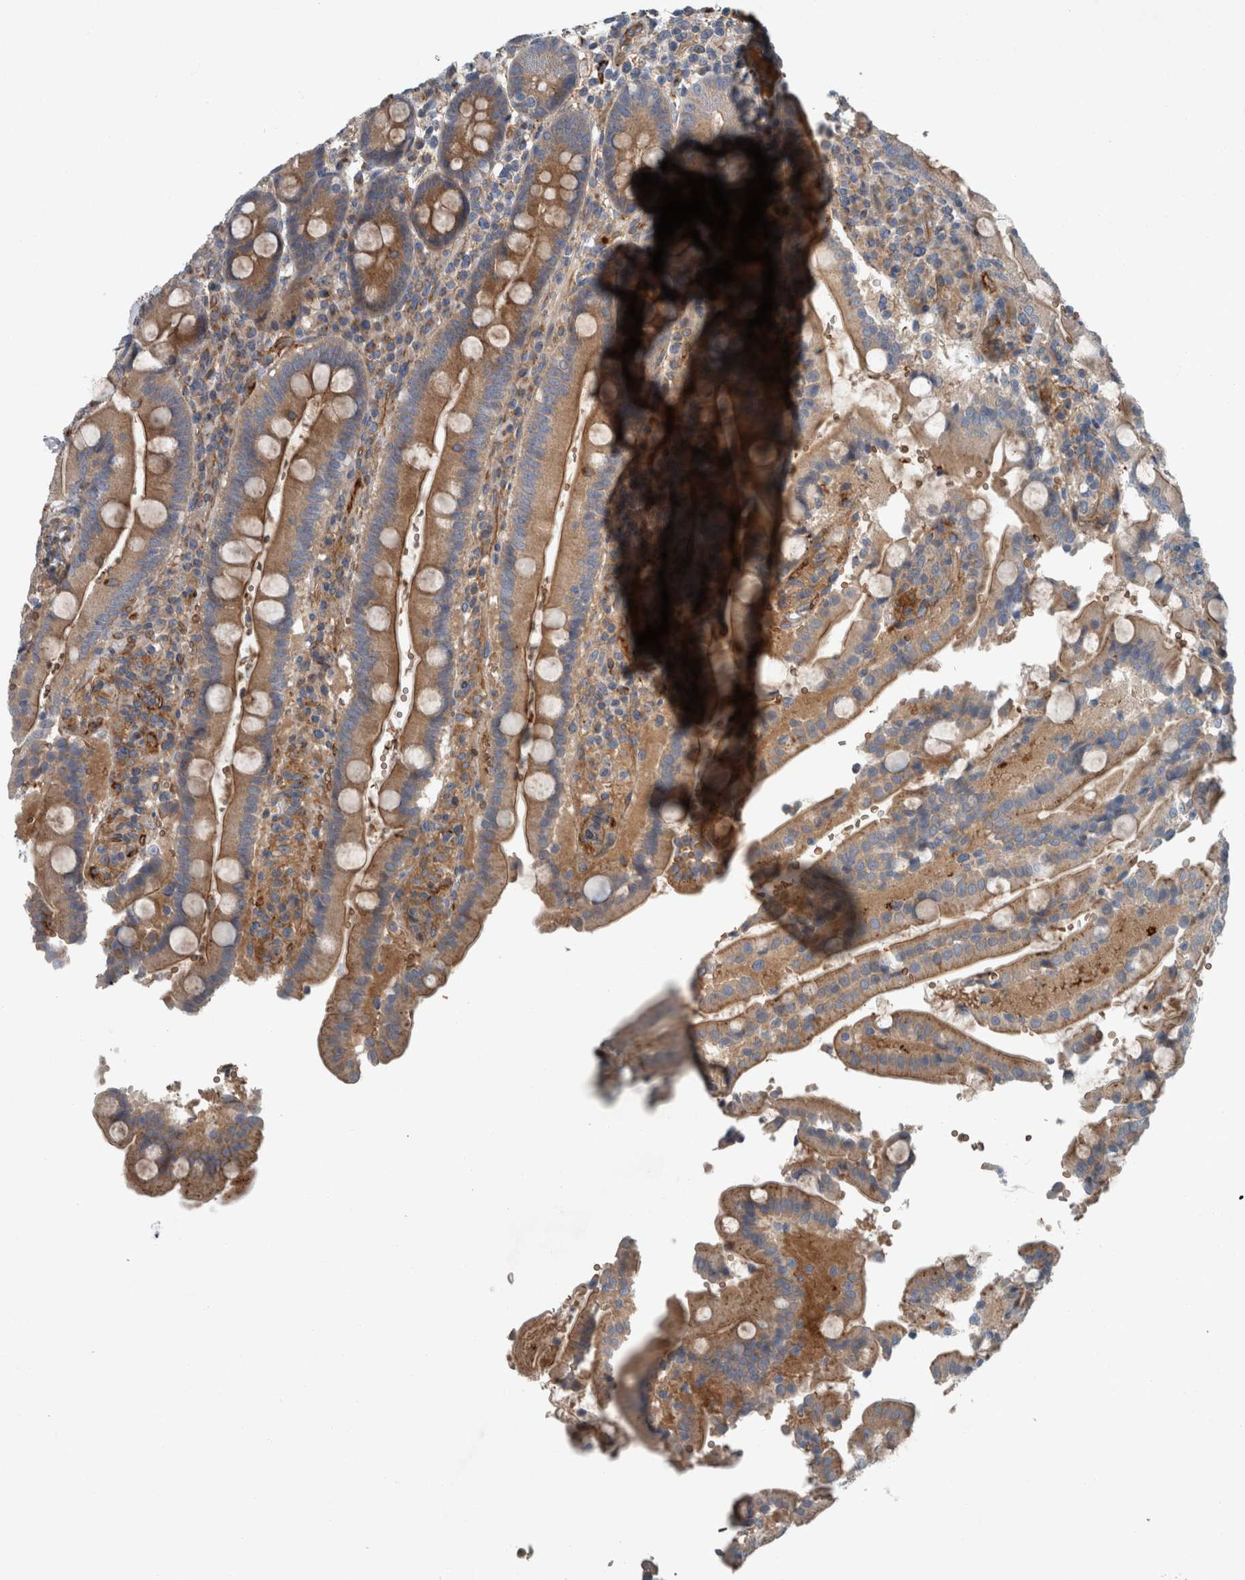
{"staining": {"intensity": "moderate", "quantity": ">75%", "location": "cytoplasmic/membranous"}, "tissue": "duodenum", "cell_type": "Glandular cells", "image_type": "normal", "snomed": [{"axis": "morphology", "description": "Normal tissue, NOS"}, {"axis": "topography", "description": "Small intestine, NOS"}], "caption": "The image exhibits immunohistochemical staining of benign duodenum. There is moderate cytoplasmic/membranous positivity is present in approximately >75% of glandular cells.", "gene": "GLT8D2", "patient": {"sex": "female", "age": 71}}